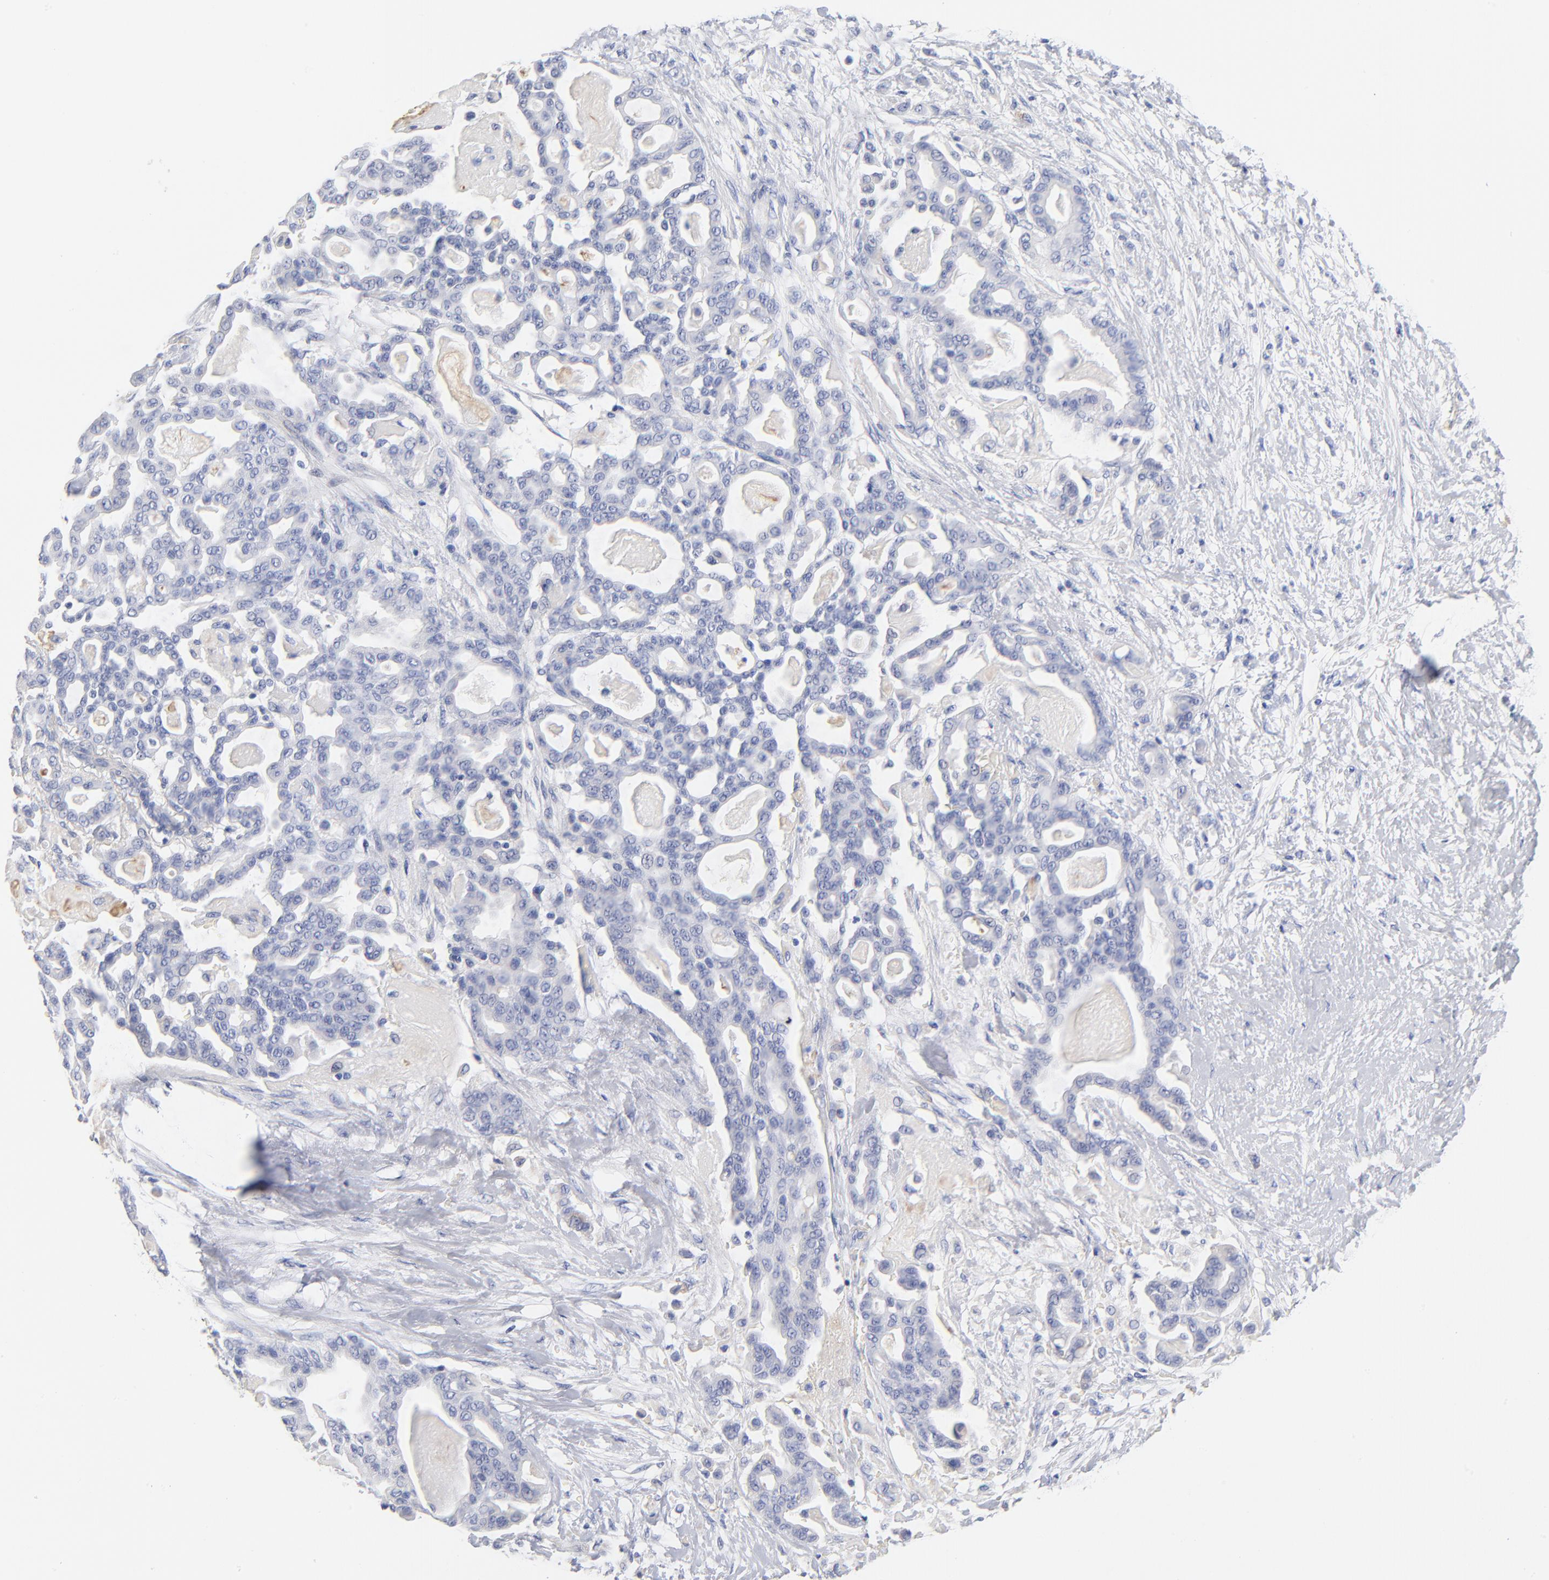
{"staining": {"intensity": "negative", "quantity": "none", "location": "none"}, "tissue": "pancreatic cancer", "cell_type": "Tumor cells", "image_type": "cancer", "snomed": [{"axis": "morphology", "description": "Adenocarcinoma, NOS"}, {"axis": "topography", "description": "Pancreas"}], "caption": "Micrograph shows no significant protein expression in tumor cells of pancreatic cancer (adenocarcinoma).", "gene": "PTP4A1", "patient": {"sex": "male", "age": 63}}